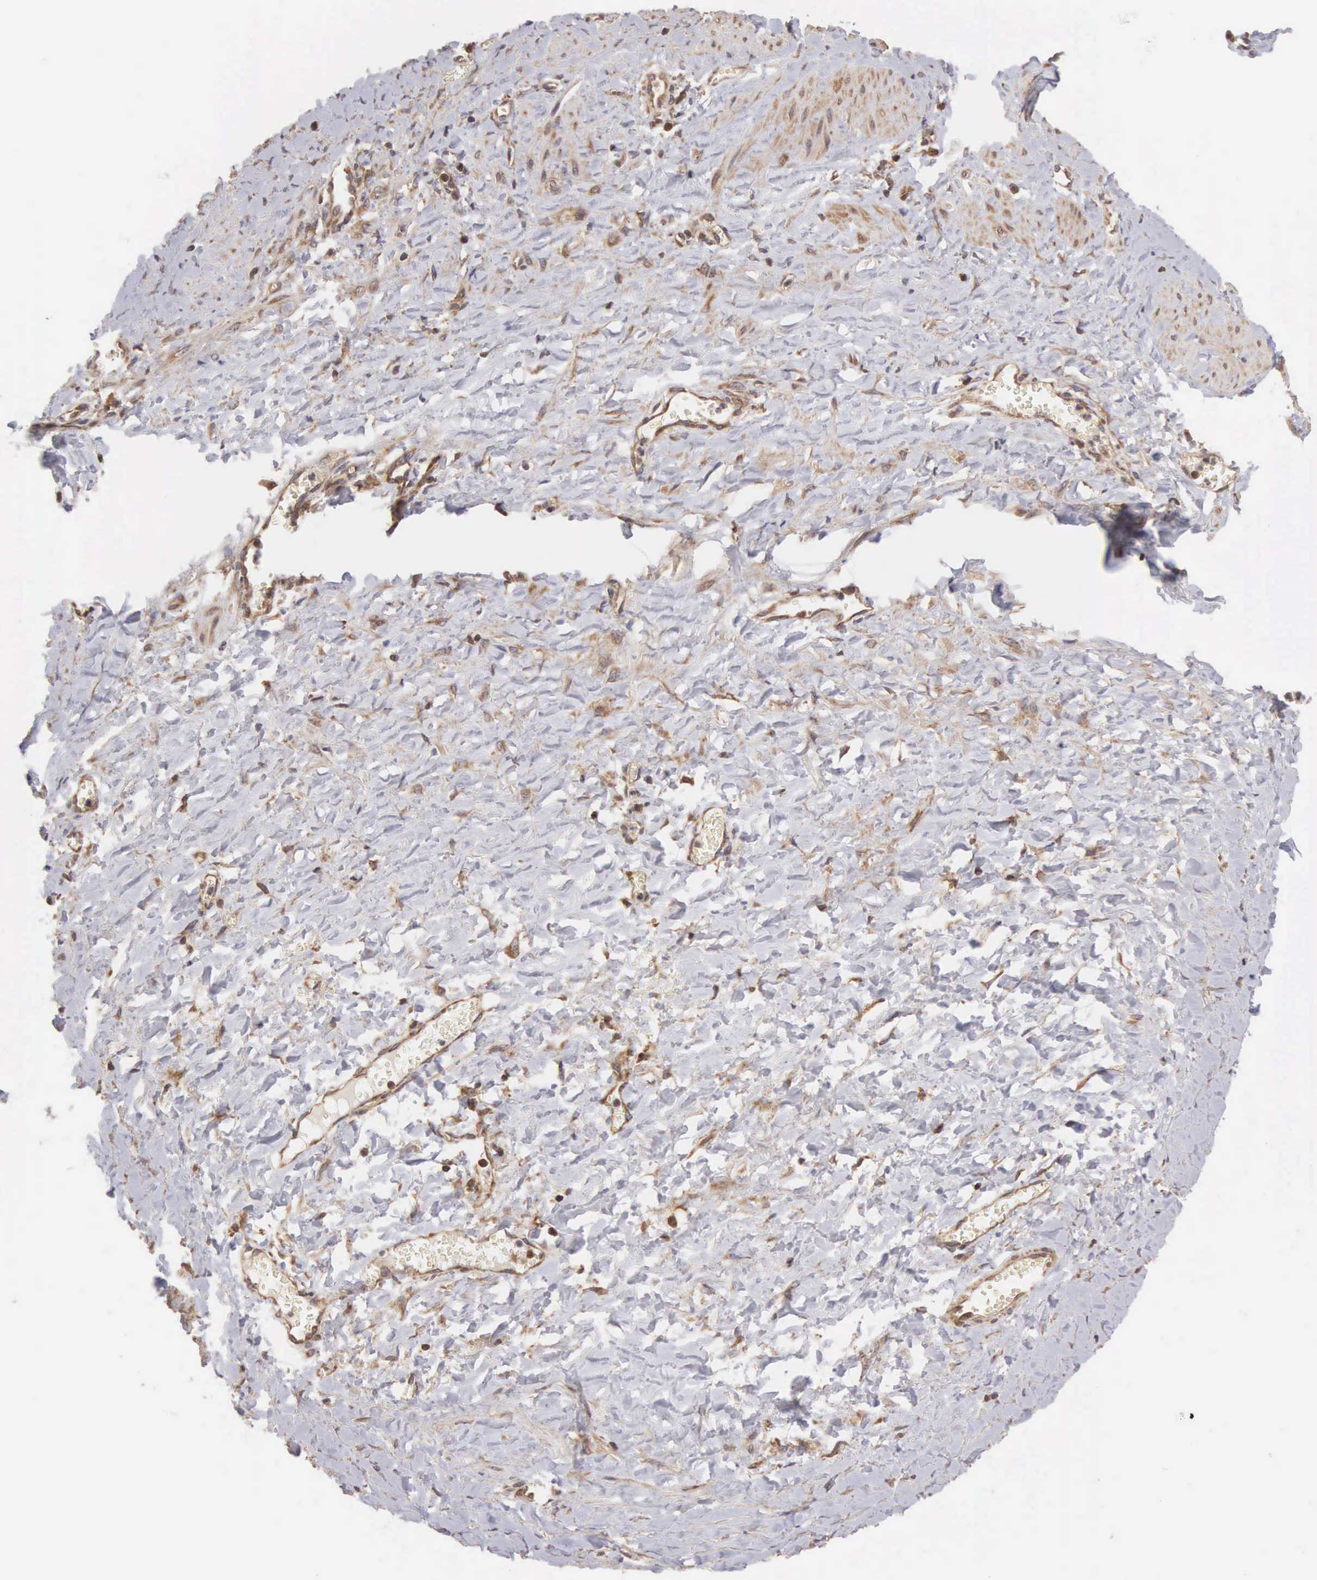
{"staining": {"intensity": "weak", "quantity": ">75%", "location": "cytoplasmic/membranous"}, "tissue": "smooth muscle", "cell_type": "Smooth muscle cells", "image_type": "normal", "snomed": [{"axis": "morphology", "description": "Normal tissue, NOS"}, {"axis": "topography", "description": "Uterus"}], "caption": "Brown immunohistochemical staining in unremarkable smooth muscle exhibits weak cytoplasmic/membranous expression in approximately >75% of smooth muscle cells. Using DAB (brown) and hematoxylin (blue) stains, captured at high magnification using brightfield microscopy.", "gene": "DHRS1", "patient": {"sex": "female", "age": 56}}